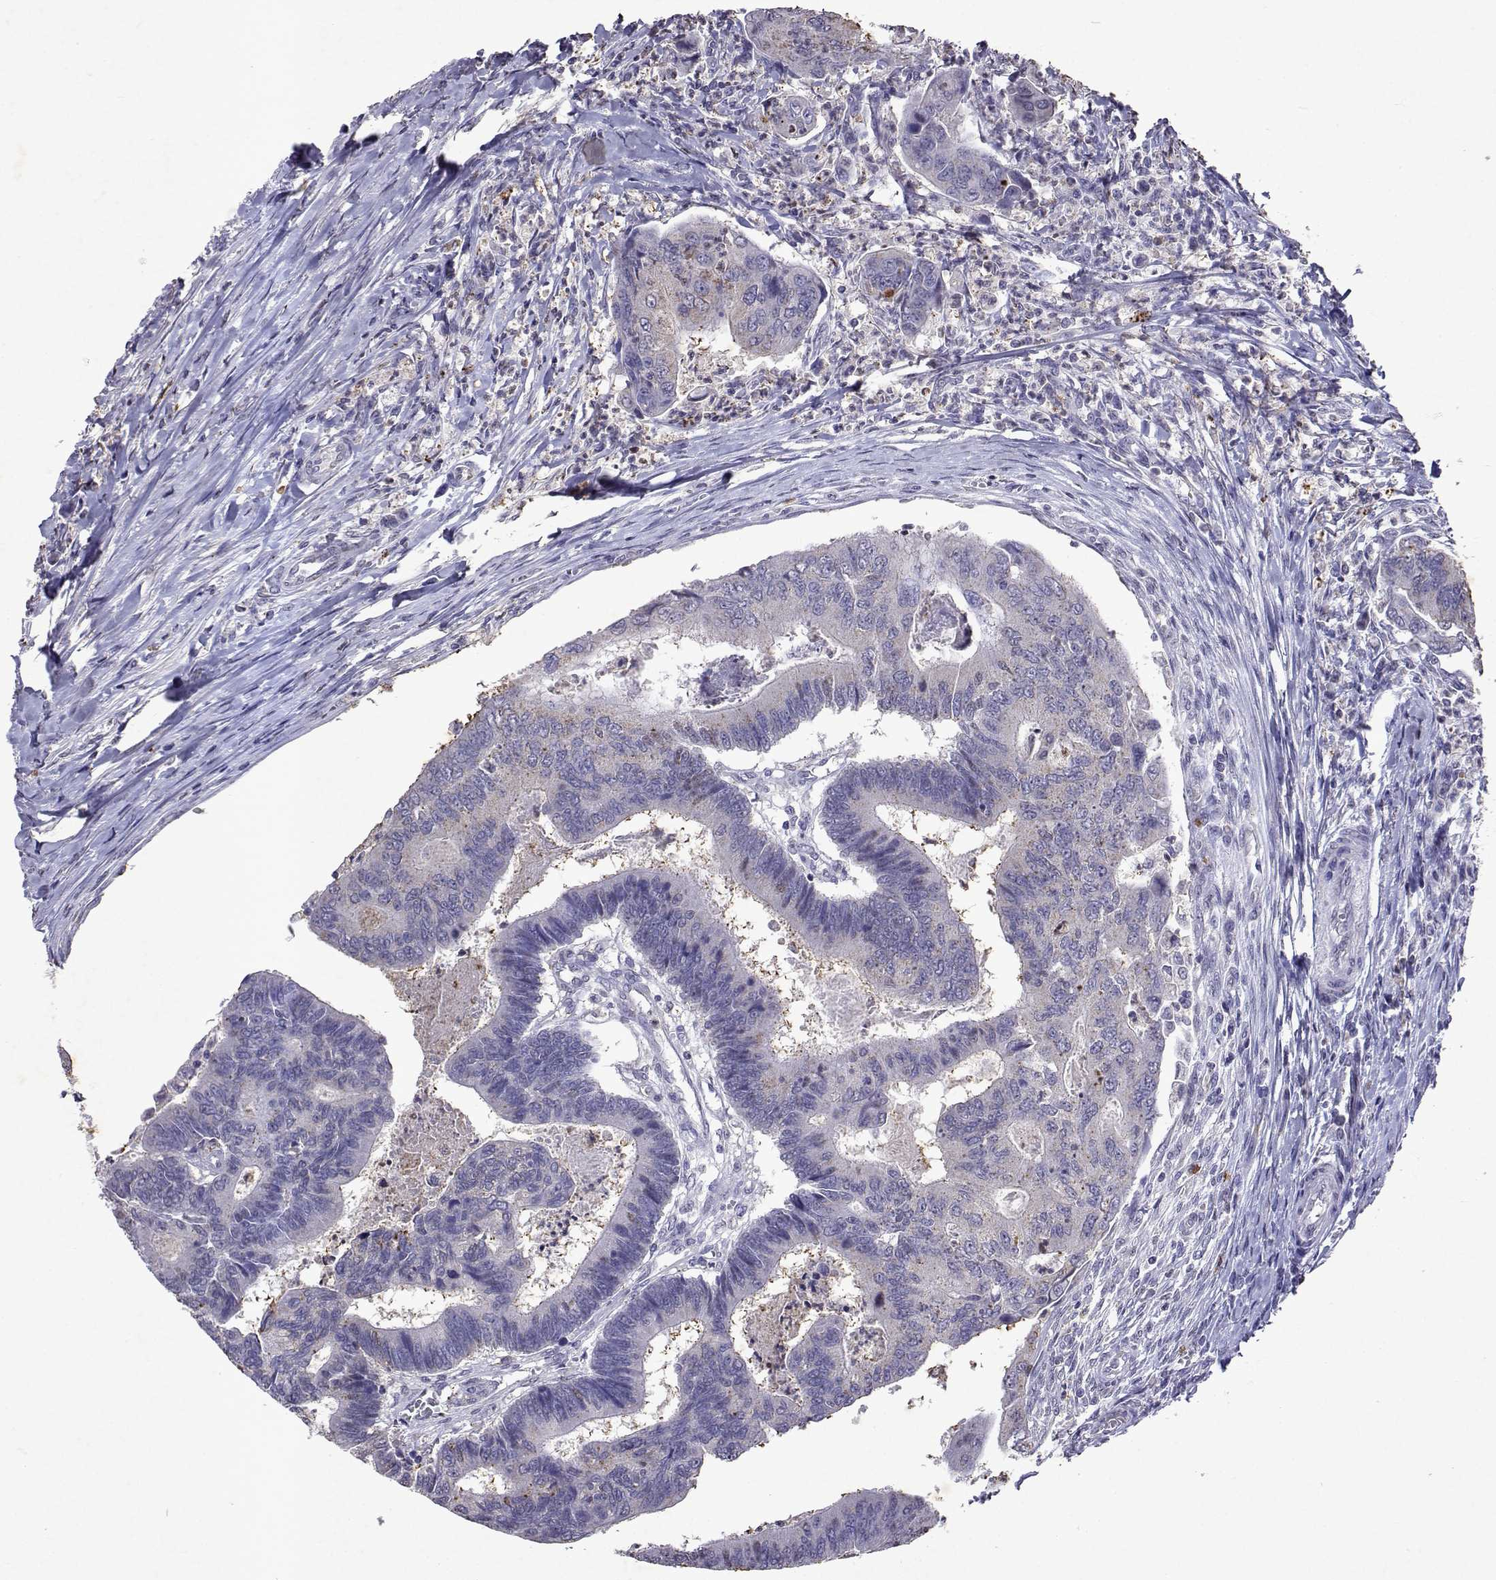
{"staining": {"intensity": "strong", "quantity": "<25%", "location": "cytoplasmic/membranous"}, "tissue": "colorectal cancer", "cell_type": "Tumor cells", "image_type": "cancer", "snomed": [{"axis": "morphology", "description": "Adenocarcinoma, NOS"}, {"axis": "topography", "description": "Colon"}], "caption": "DAB (3,3'-diaminobenzidine) immunohistochemical staining of colorectal cancer (adenocarcinoma) demonstrates strong cytoplasmic/membranous protein staining in approximately <25% of tumor cells. Using DAB (brown) and hematoxylin (blue) stains, captured at high magnification using brightfield microscopy.", "gene": "DUSP28", "patient": {"sex": "female", "age": 67}}